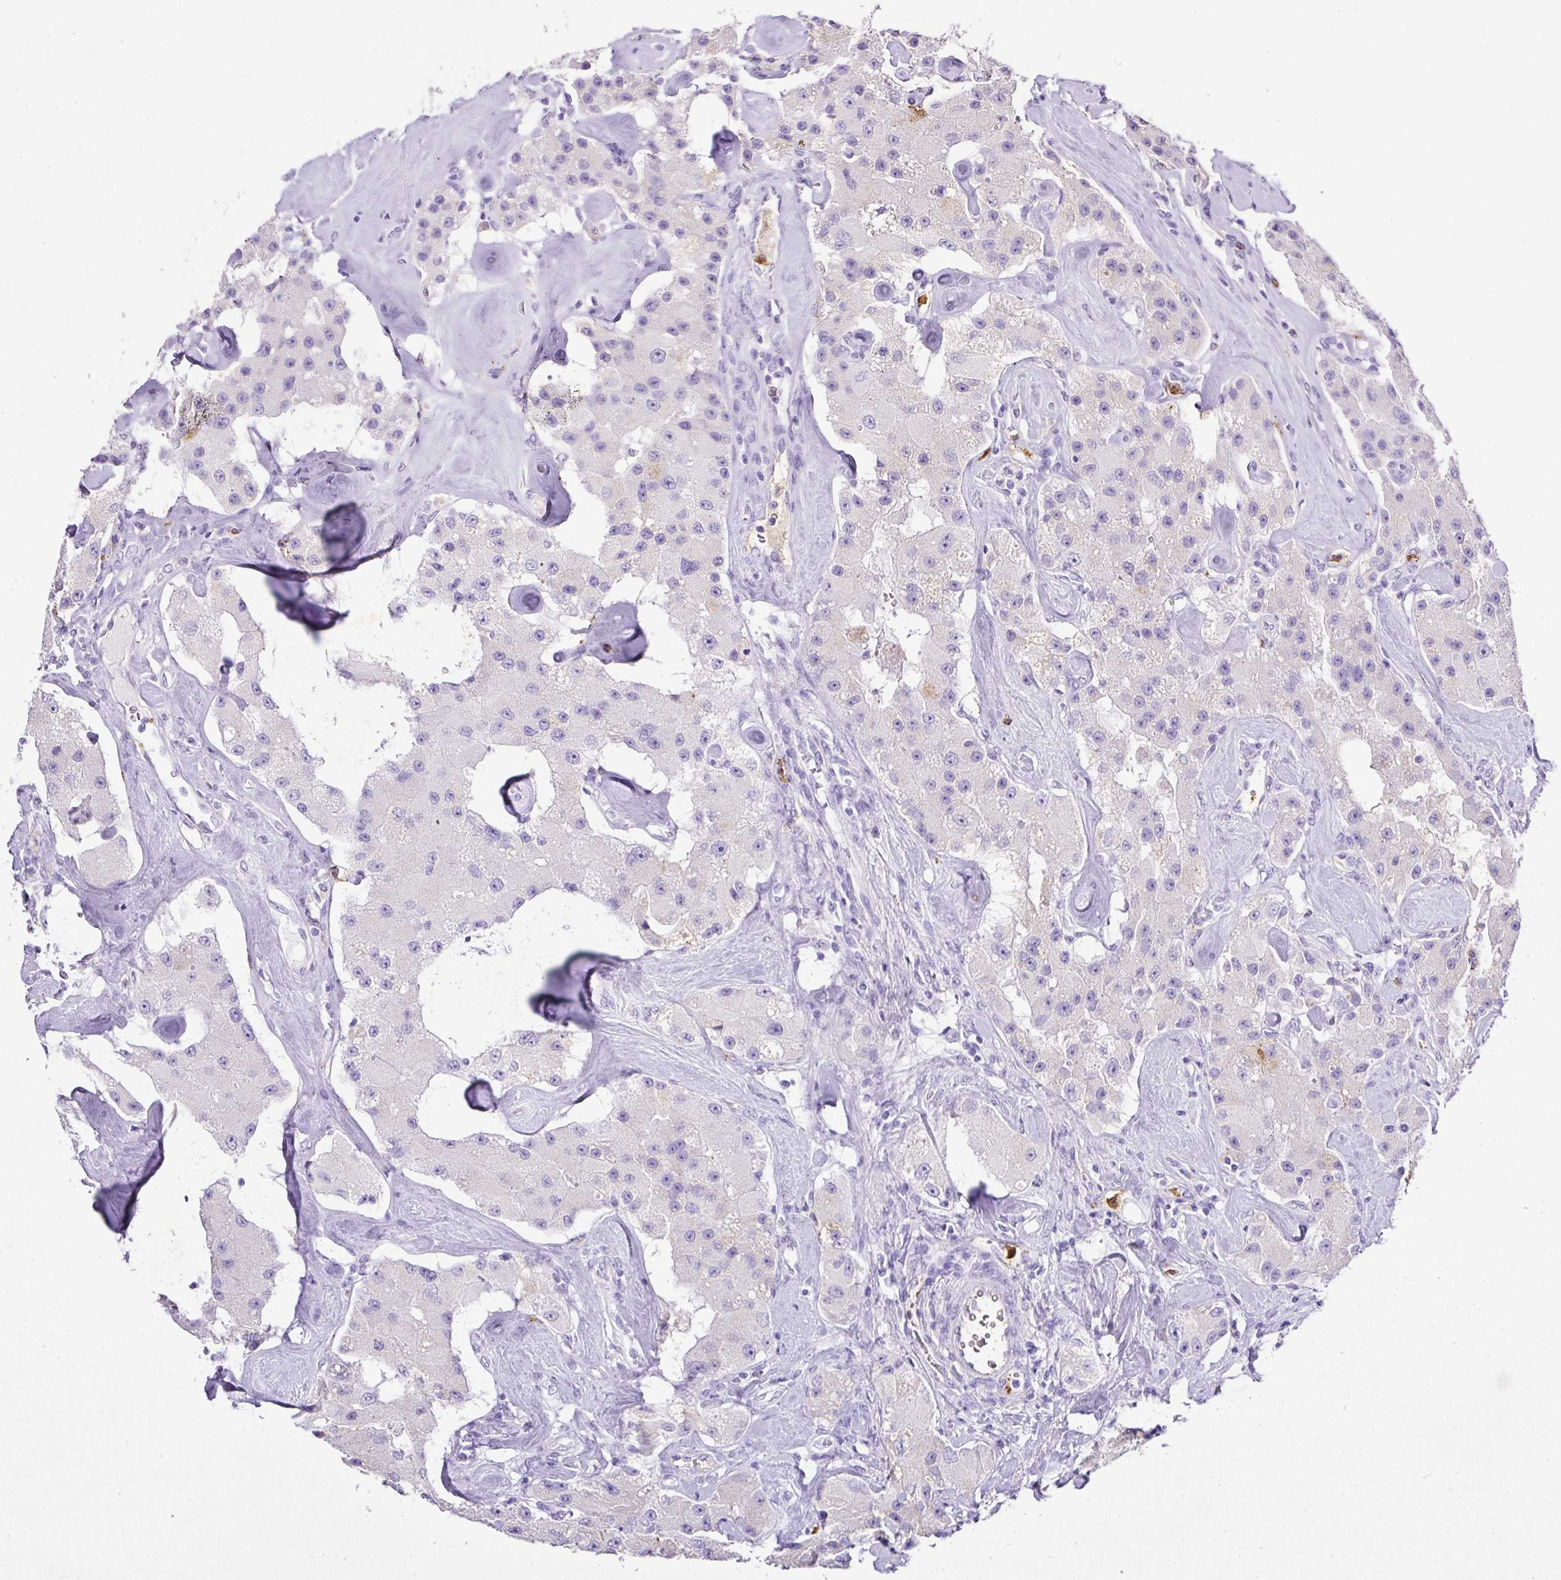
{"staining": {"intensity": "negative", "quantity": "none", "location": "none"}, "tissue": "carcinoid", "cell_type": "Tumor cells", "image_type": "cancer", "snomed": [{"axis": "morphology", "description": "Carcinoid, malignant, NOS"}, {"axis": "topography", "description": "Pancreas"}], "caption": "Human carcinoid (malignant) stained for a protein using IHC shows no staining in tumor cells.", "gene": "KCNJ11", "patient": {"sex": "male", "age": 41}}